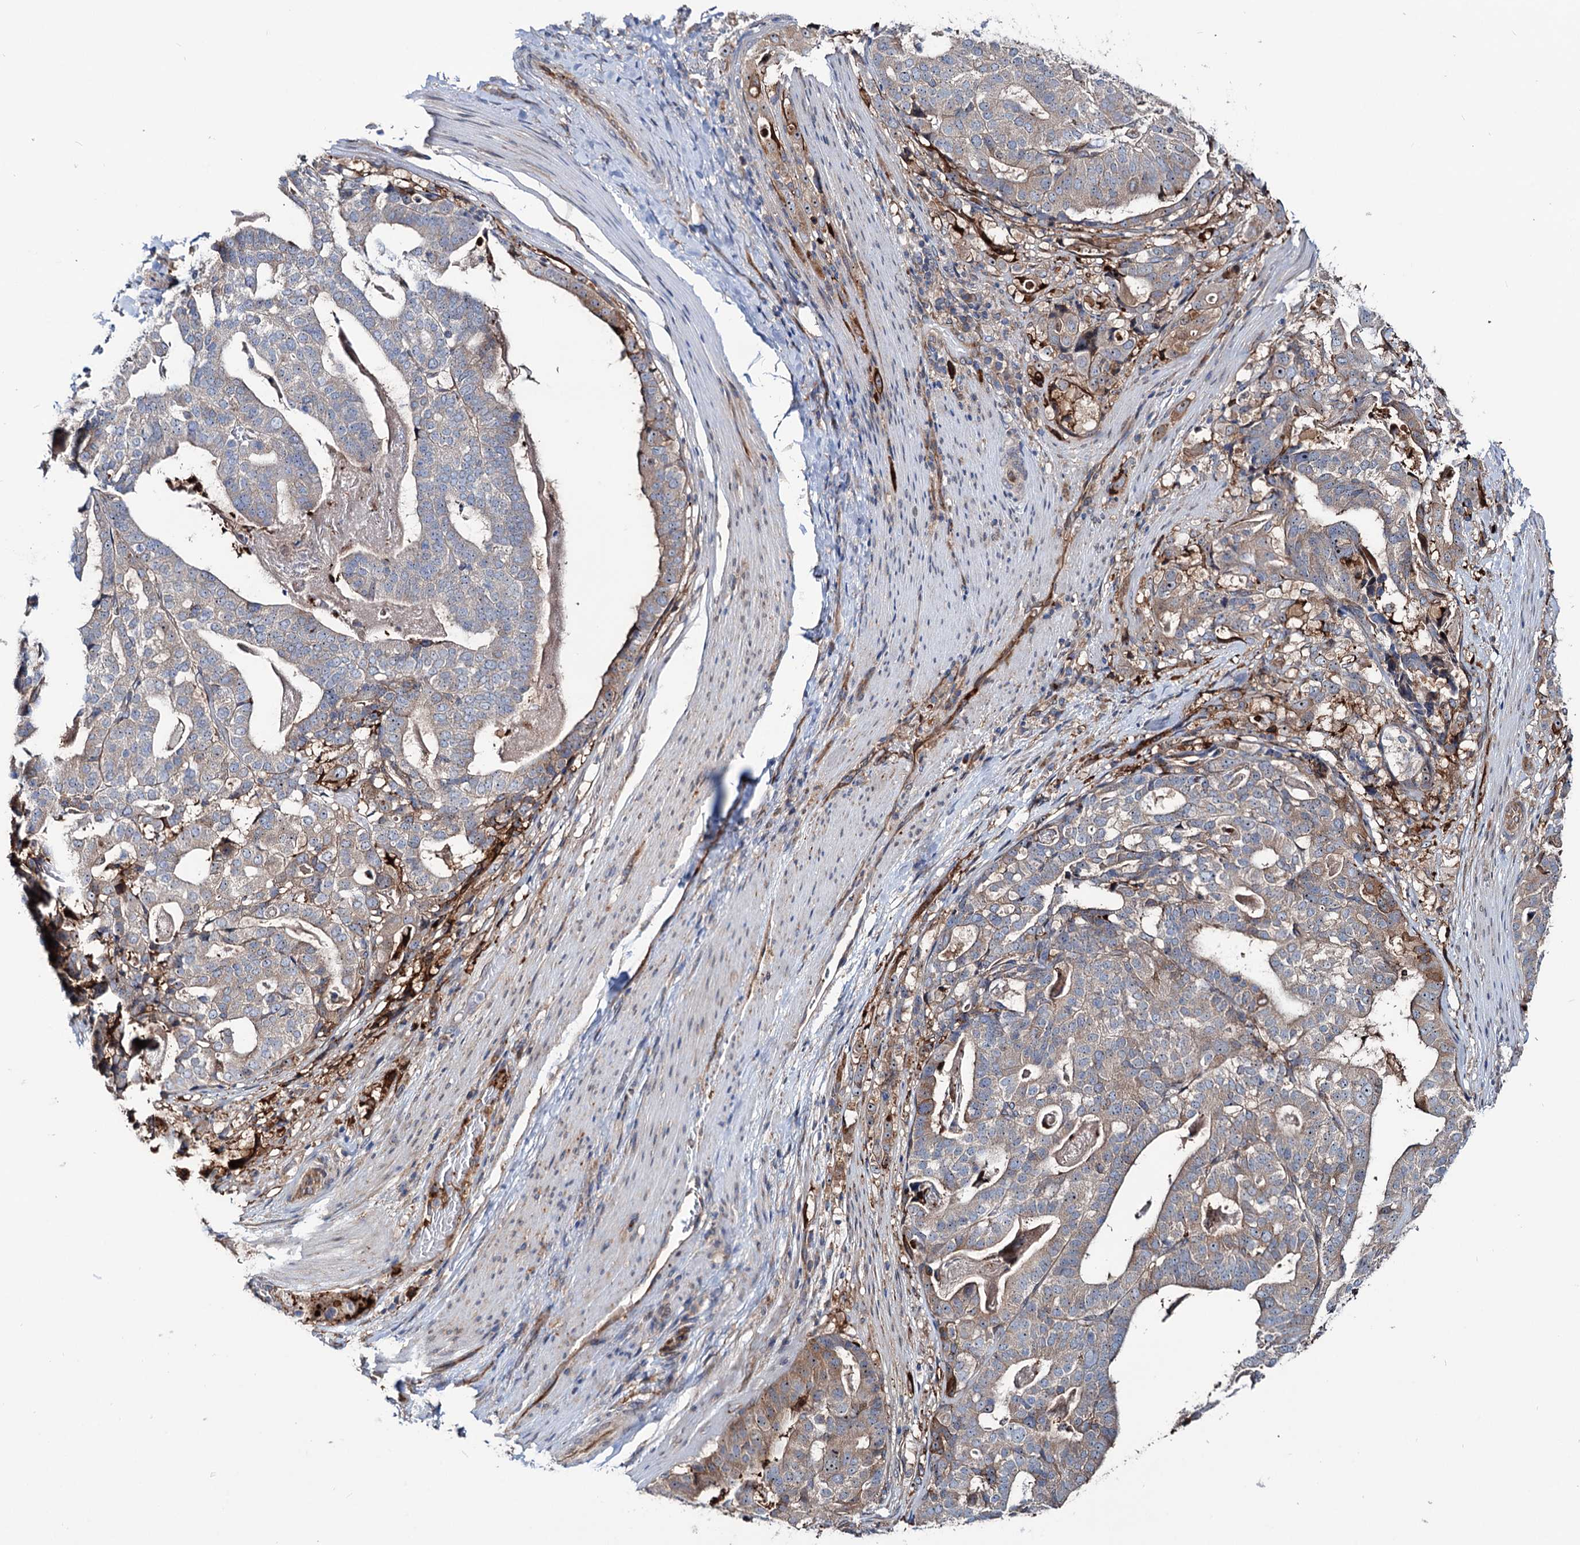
{"staining": {"intensity": "weak", "quantity": "25%-75%", "location": "cytoplasmic/membranous"}, "tissue": "stomach cancer", "cell_type": "Tumor cells", "image_type": "cancer", "snomed": [{"axis": "morphology", "description": "Adenocarcinoma, NOS"}, {"axis": "topography", "description": "Stomach"}], "caption": "Protein staining by immunohistochemistry (IHC) demonstrates weak cytoplasmic/membranous staining in approximately 25%-75% of tumor cells in stomach cancer (adenocarcinoma).", "gene": "PTDSS2", "patient": {"sex": "male", "age": 48}}